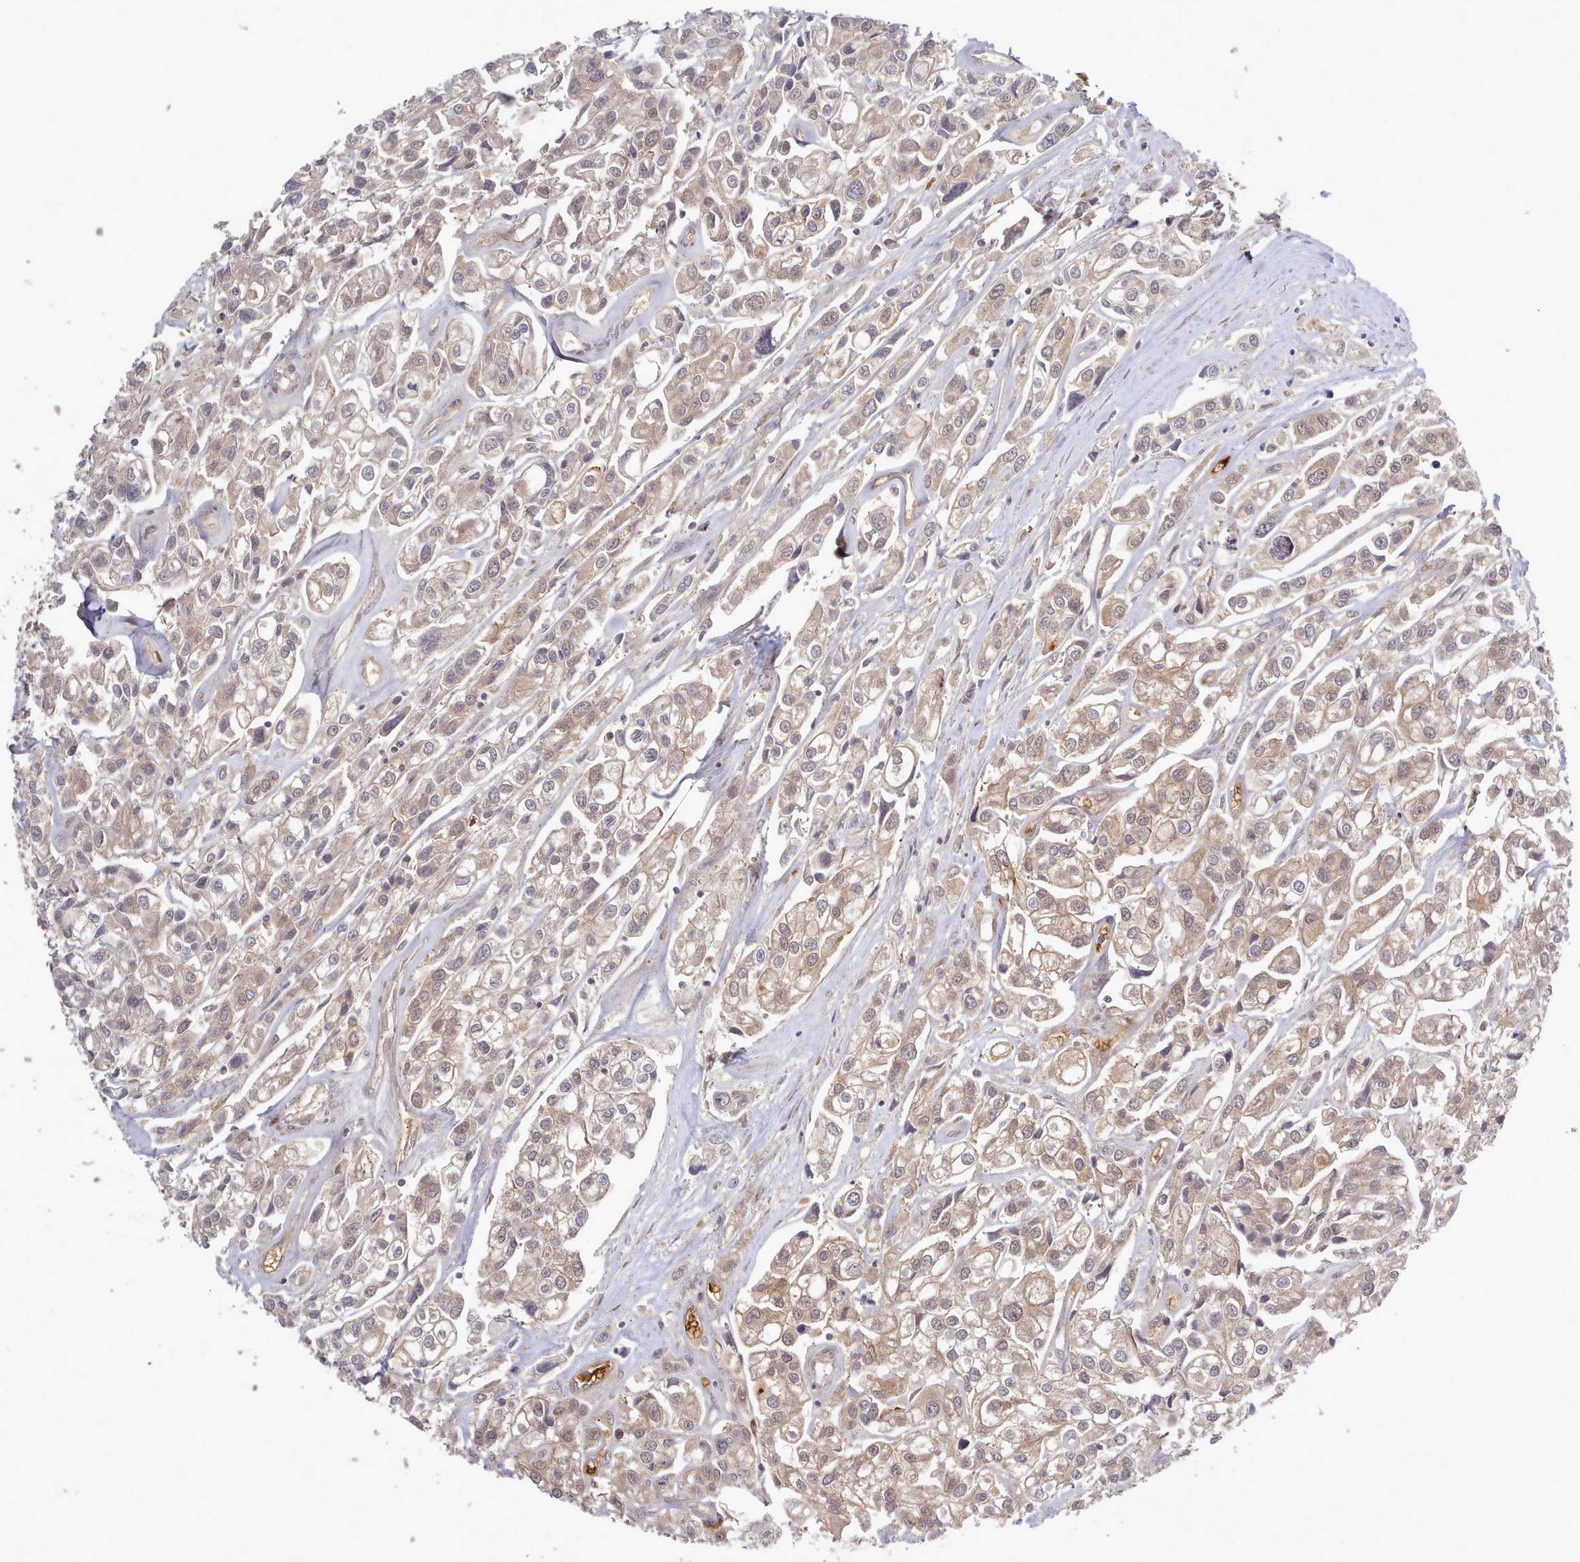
{"staining": {"intensity": "weak", "quantity": "25%-75%", "location": "cytoplasmic/membranous"}, "tissue": "urothelial cancer", "cell_type": "Tumor cells", "image_type": "cancer", "snomed": [{"axis": "morphology", "description": "Urothelial carcinoma, High grade"}, {"axis": "topography", "description": "Urinary bladder"}], "caption": "Immunohistochemistry photomicrograph of urothelial carcinoma (high-grade) stained for a protein (brown), which shows low levels of weak cytoplasmic/membranous expression in about 25%-75% of tumor cells.", "gene": "UBE2G1", "patient": {"sex": "male", "age": 67}}